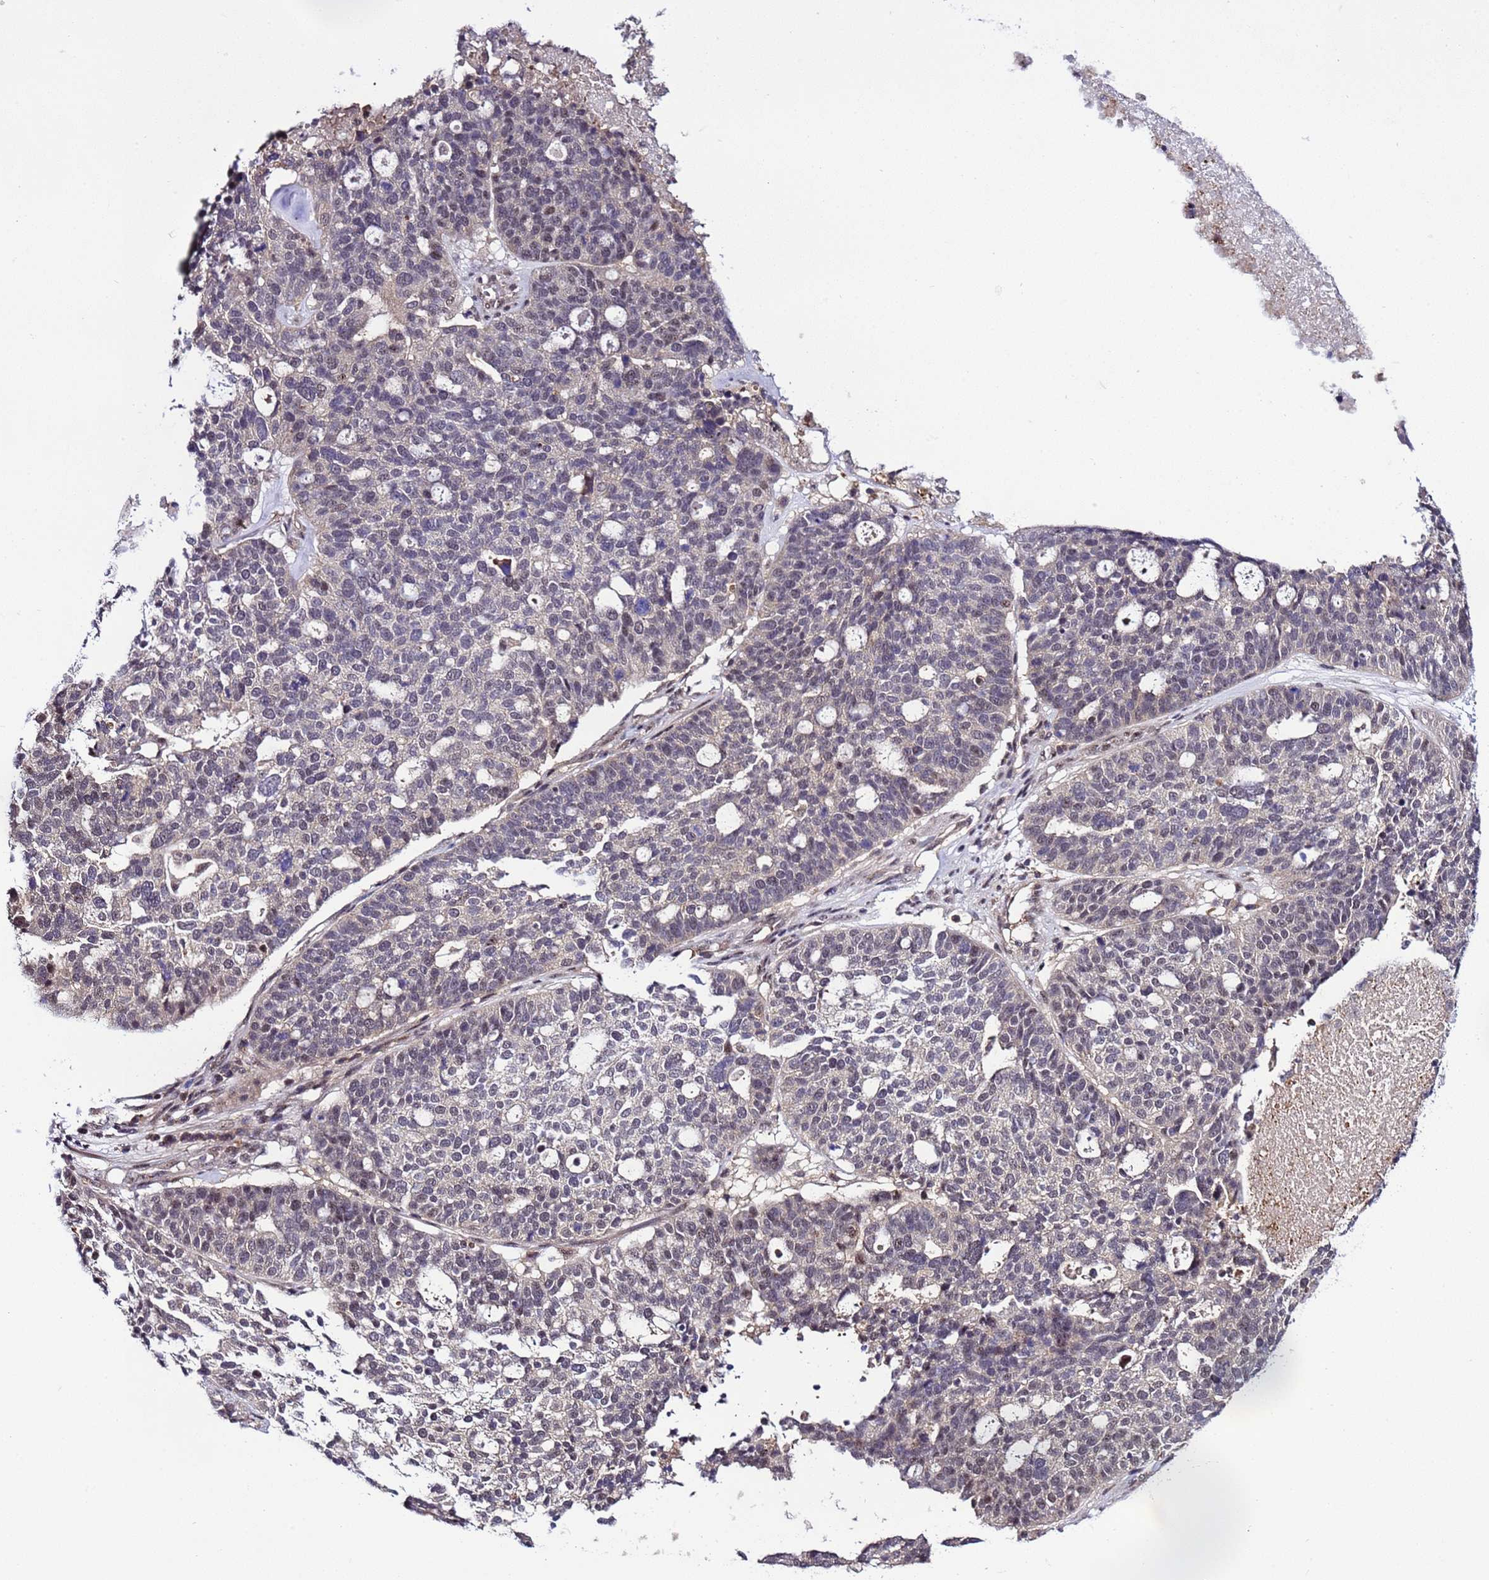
{"staining": {"intensity": "weak", "quantity": "25%-75%", "location": "nuclear"}, "tissue": "ovarian cancer", "cell_type": "Tumor cells", "image_type": "cancer", "snomed": [{"axis": "morphology", "description": "Cystadenocarcinoma, serous, NOS"}, {"axis": "topography", "description": "Ovary"}], "caption": "Weak nuclear protein positivity is appreciated in approximately 25%-75% of tumor cells in ovarian cancer (serous cystadenocarcinoma).", "gene": "GEN1", "patient": {"sex": "female", "age": 59}}